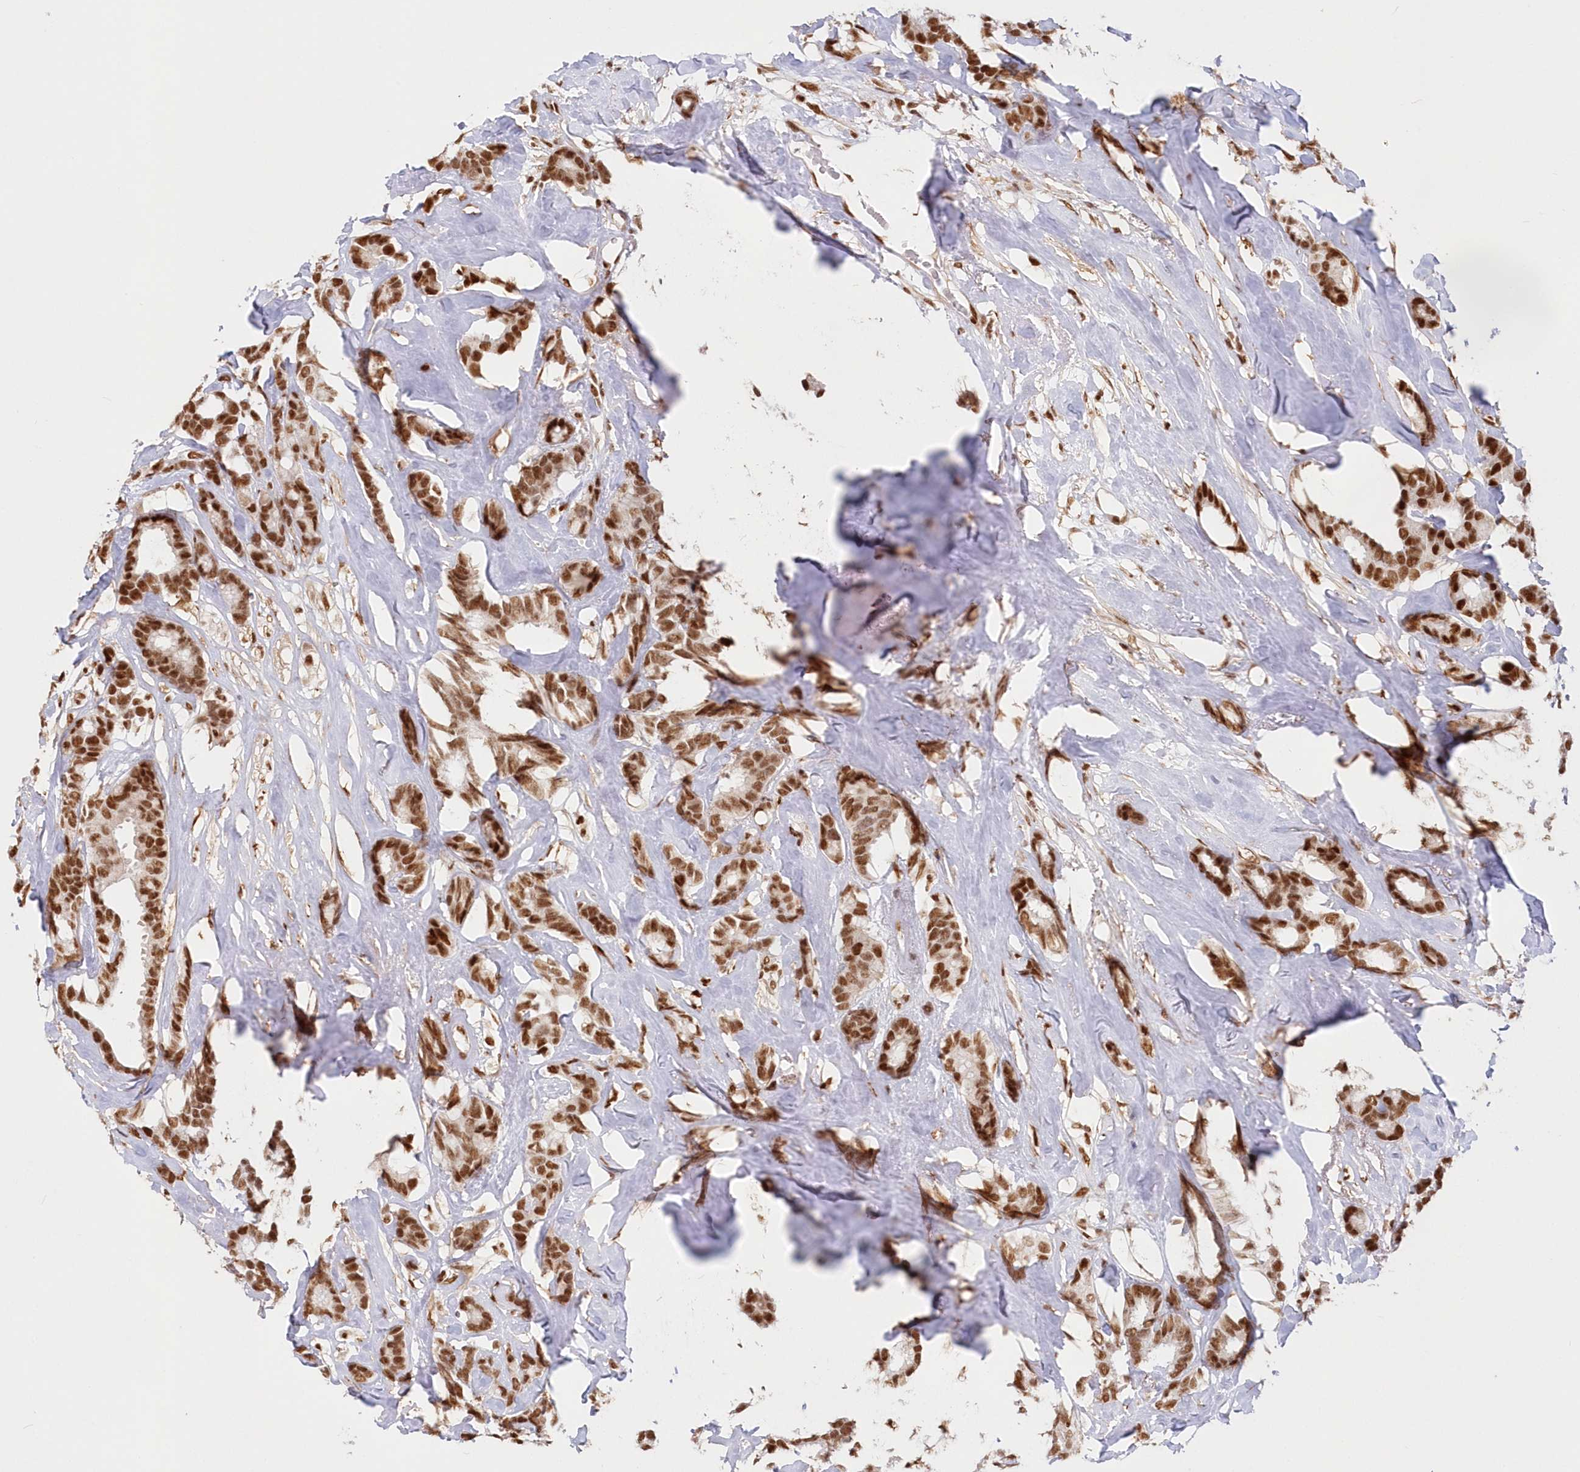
{"staining": {"intensity": "moderate", "quantity": ">75%", "location": "nuclear"}, "tissue": "breast cancer", "cell_type": "Tumor cells", "image_type": "cancer", "snomed": [{"axis": "morphology", "description": "Duct carcinoma"}, {"axis": "topography", "description": "Breast"}], "caption": "An immunohistochemistry (IHC) micrograph of neoplastic tissue is shown. Protein staining in brown labels moderate nuclear positivity in intraductal carcinoma (breast) within tumor cells.", "gene": "POLR2B", "patient": {"sex": "female", "age": 87}}